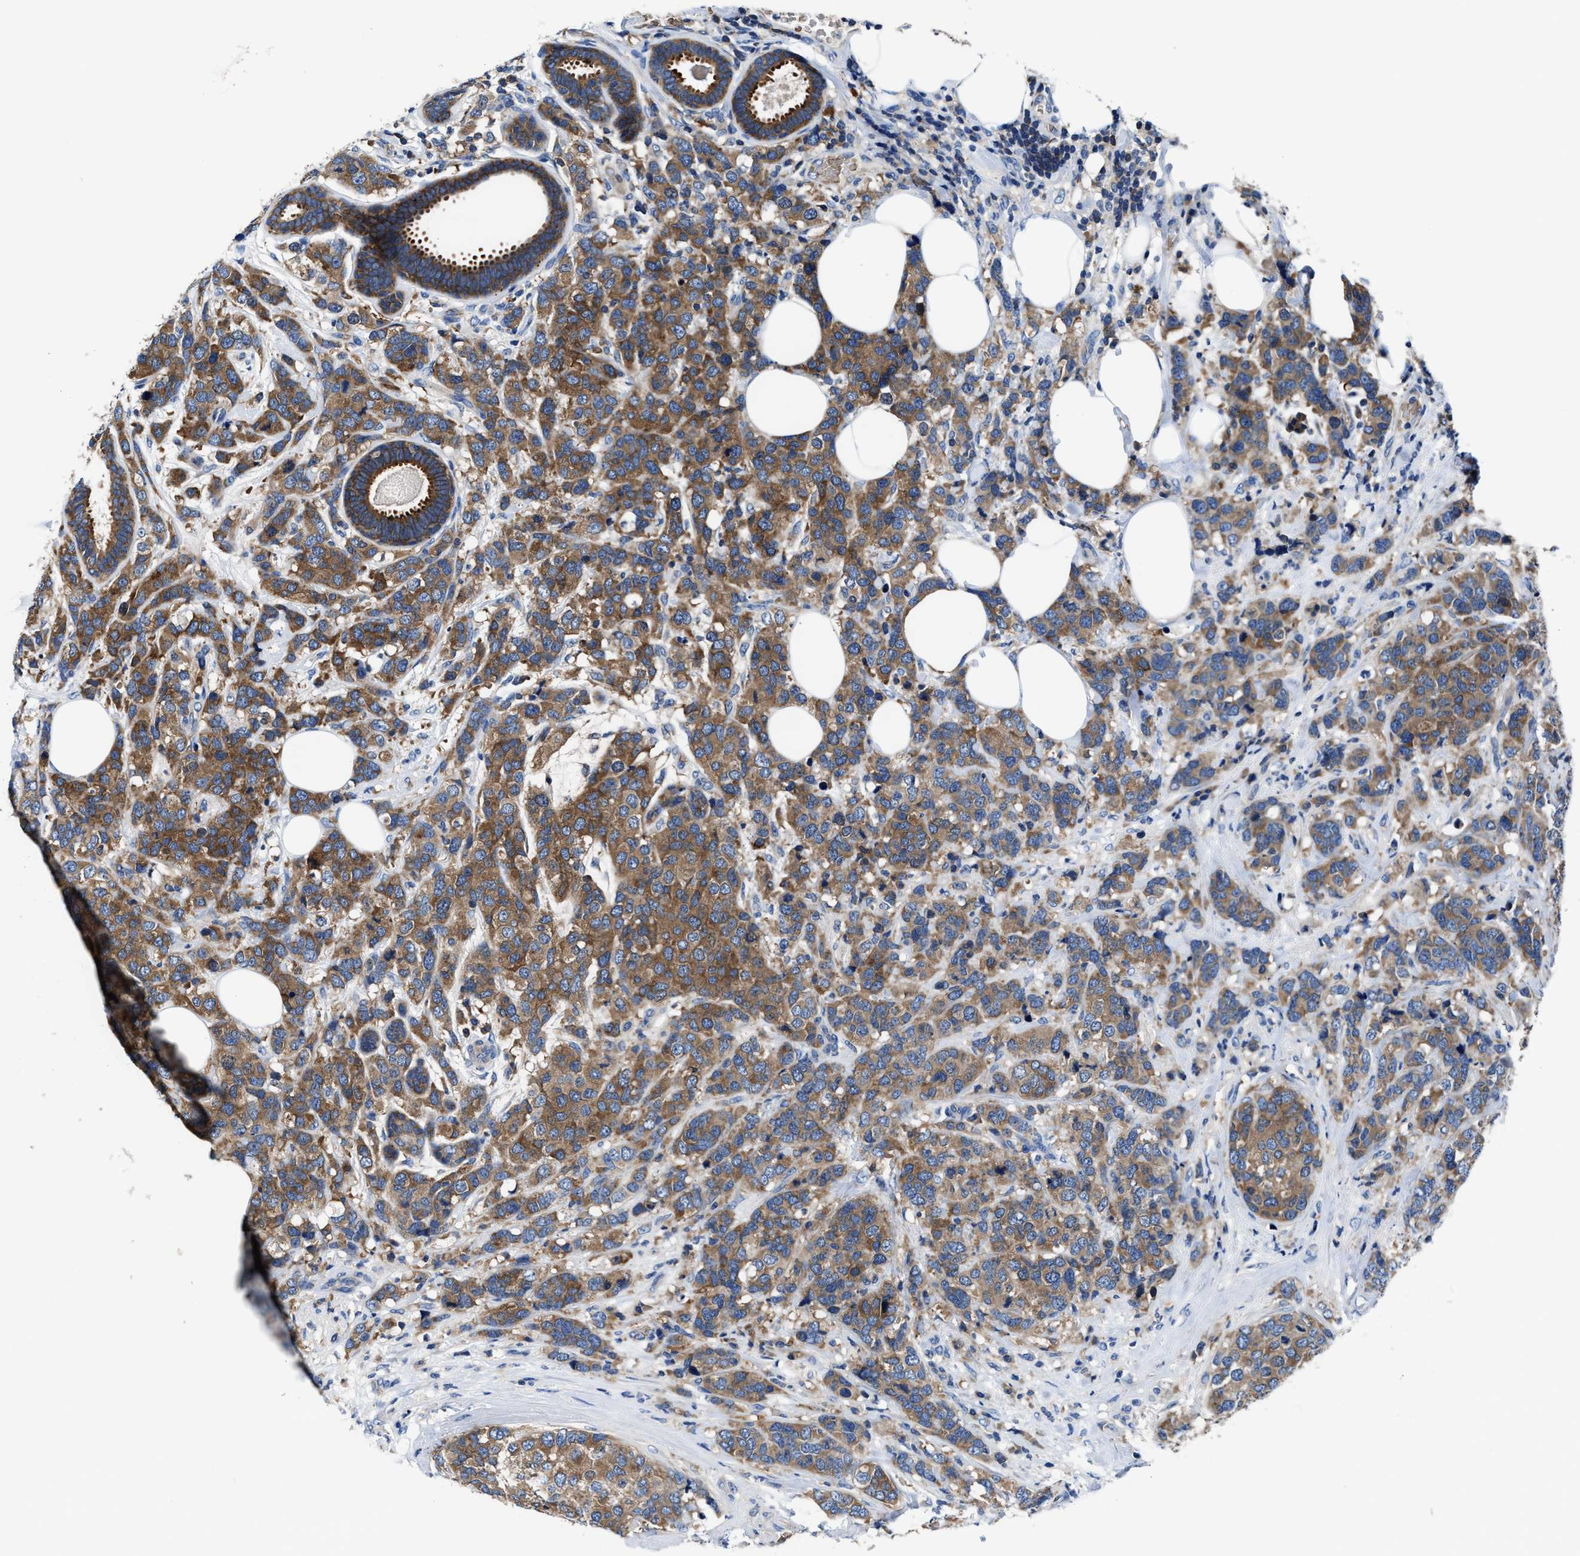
{"staining": {"intensity": "moderate", "quantity": ">75%", "location": "cytoplasmic/membranous"}, "tissue": "breast cancer", "cell_type": "Tumor cells", "image_type": "cancer", "snomed": [{"axis": "morphology", "description": "Lobular carcinoma"}, {"axis": "topography", "description": "Breast"}], "caption": "Human breast lobular carcinoma stained with a protein marker shows moderate staining in tumor cells.", "gene": "PHLPP1", "patient": {"sex": "female", "age": 59}}